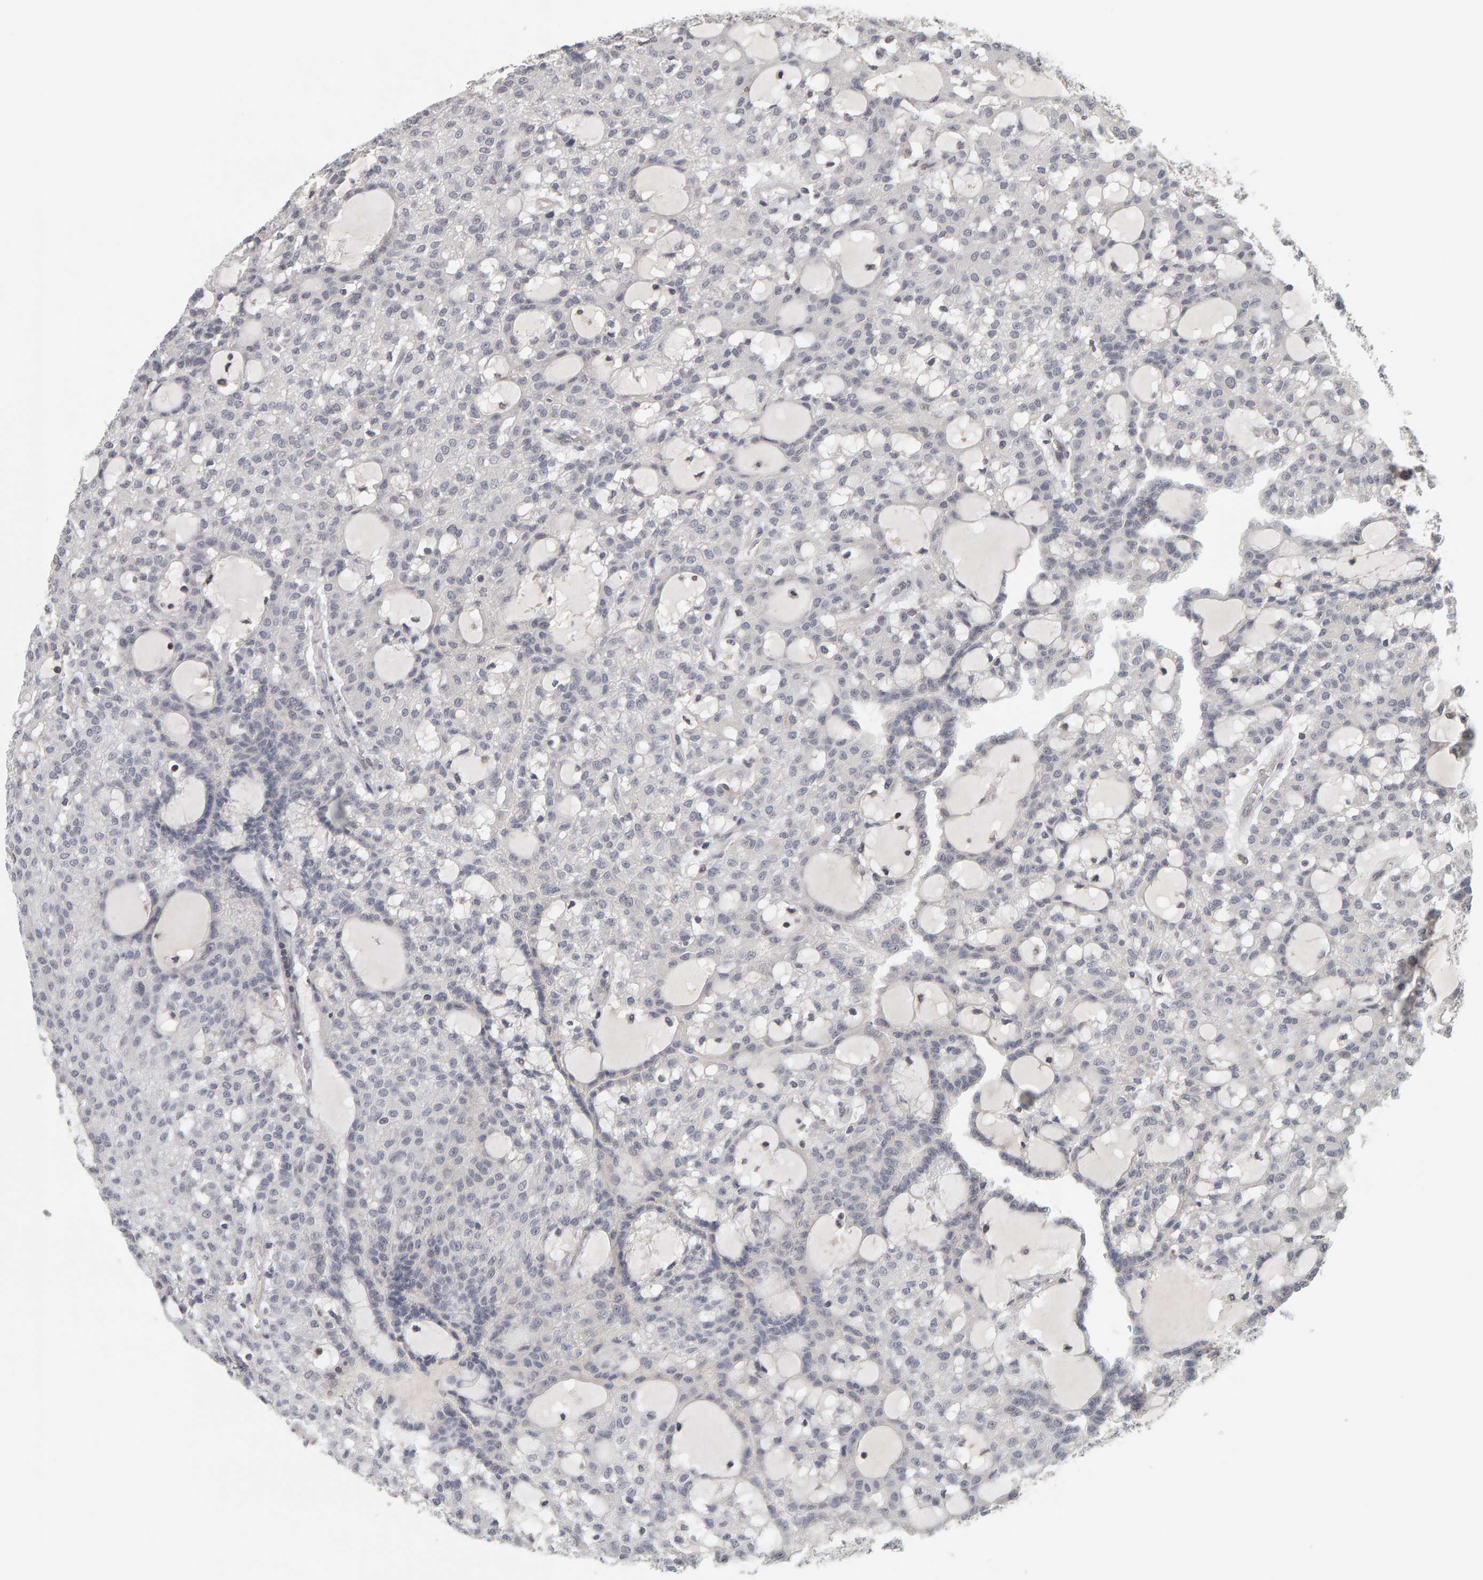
{"staining": {"intensity": "negative", "quantity": "none", "location": "none"}, "tissue": "renal cancer", "cell_type": "Tumor cells", "image_type": "cancer", "snomed": [{"axis": "morphology", "description": "Adenocarcinoma, NOS"}, {"axis": "topography", "description": "Kidney"}], "caption": "The immunohistochemistry image has no significant expression in tumor cells of renal cancer tissue.", "gene": "TEFM", "patient": {"sex": "male", "age": 63}}